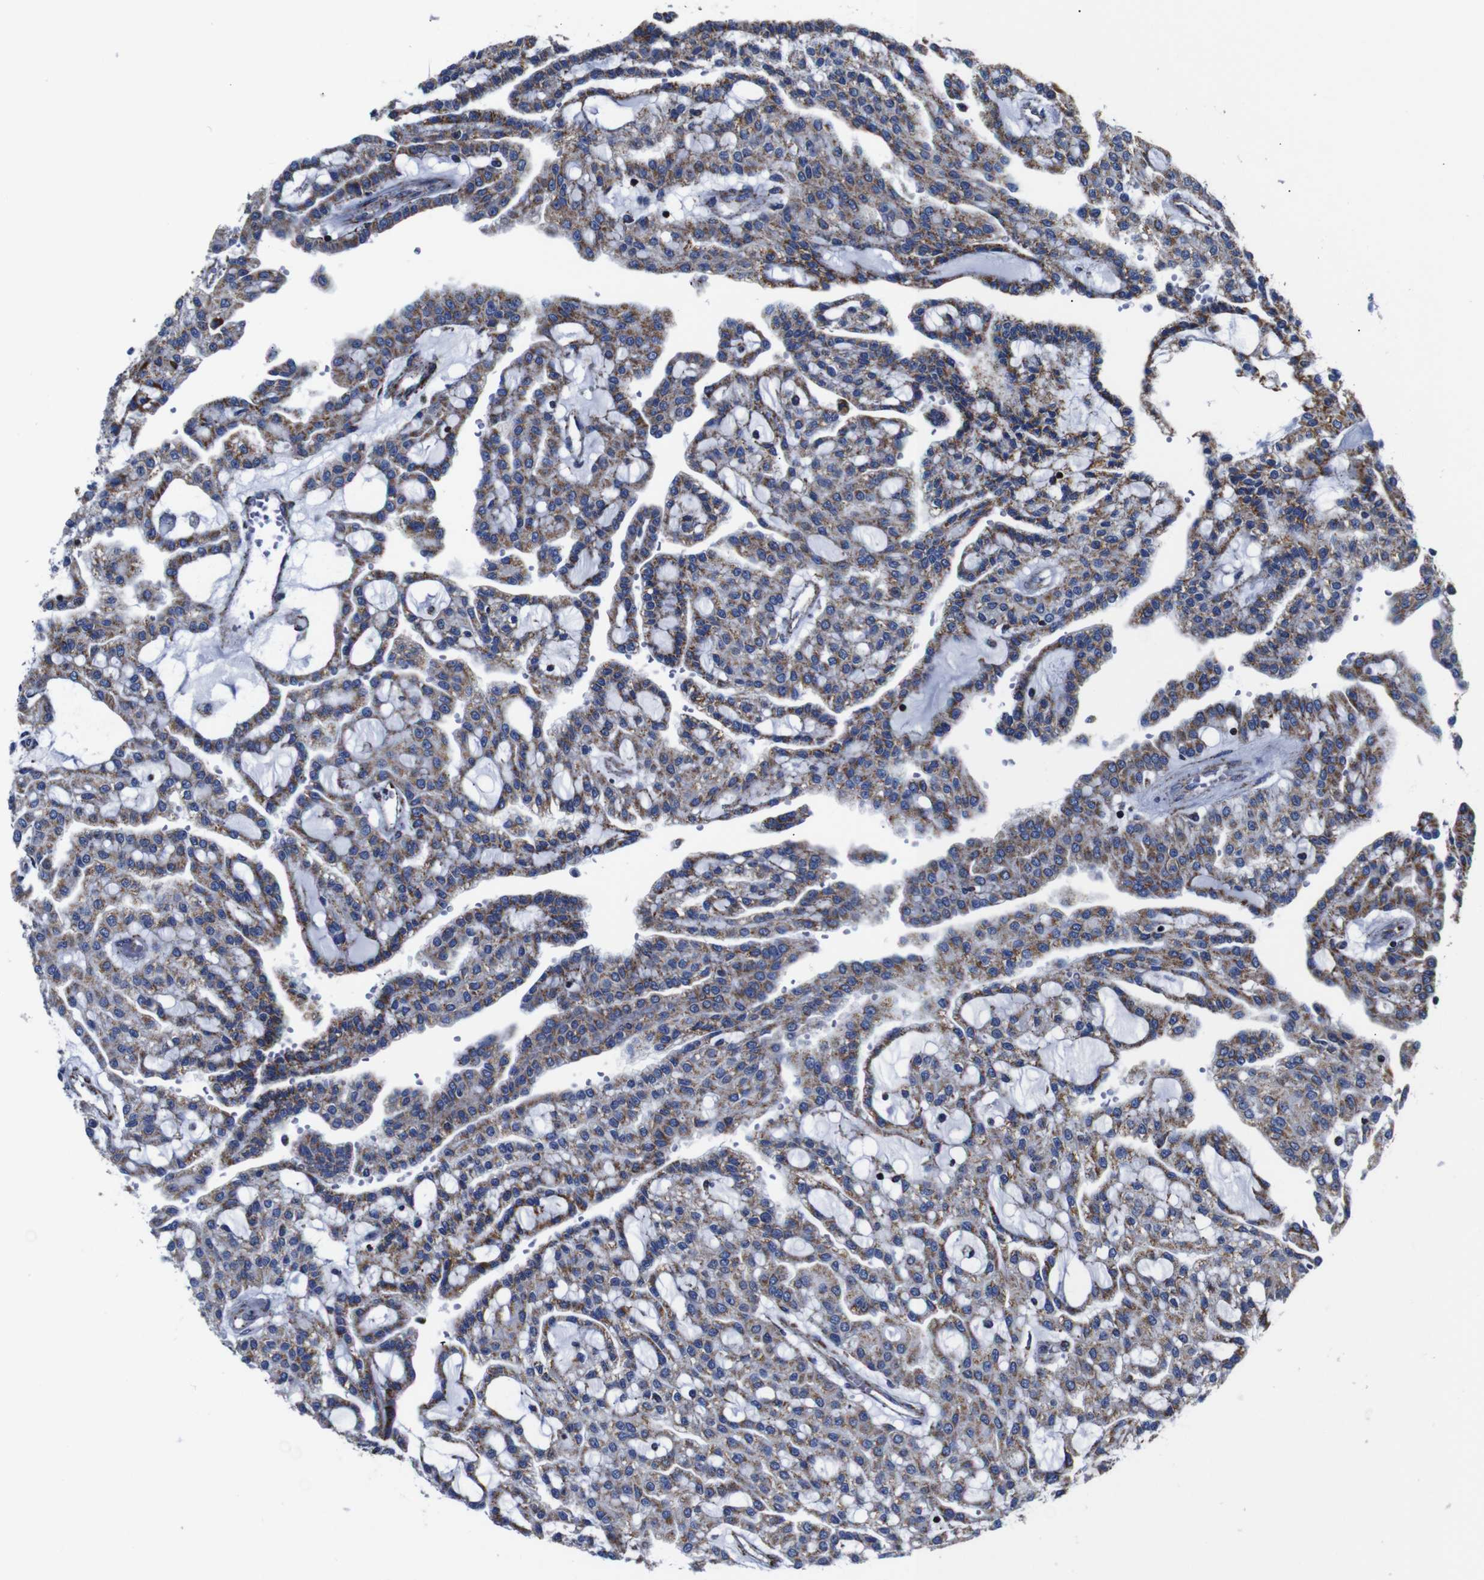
{"staining": {"intensity": "moderate", "quantity": ">75%", "location": "cytoplasmic/membranous"}, "tissue": "renal cancer", "cell_type": "Tumor cells", "image_type": "cancer", "snomed": [{"axis": "morphology", "description": "Adenocarcinoma, NOS"}, {"axis": "topography", "description": "Kidney"}], "caption": "Brown immunohistochemical staining in human renal adenocarcinoma exhibits moderate cytoplasmic/membranous staining in approximately >75% of tumor cells.", "gene": "FKBP9", "patient": {"sex": "male", "age": 63}}